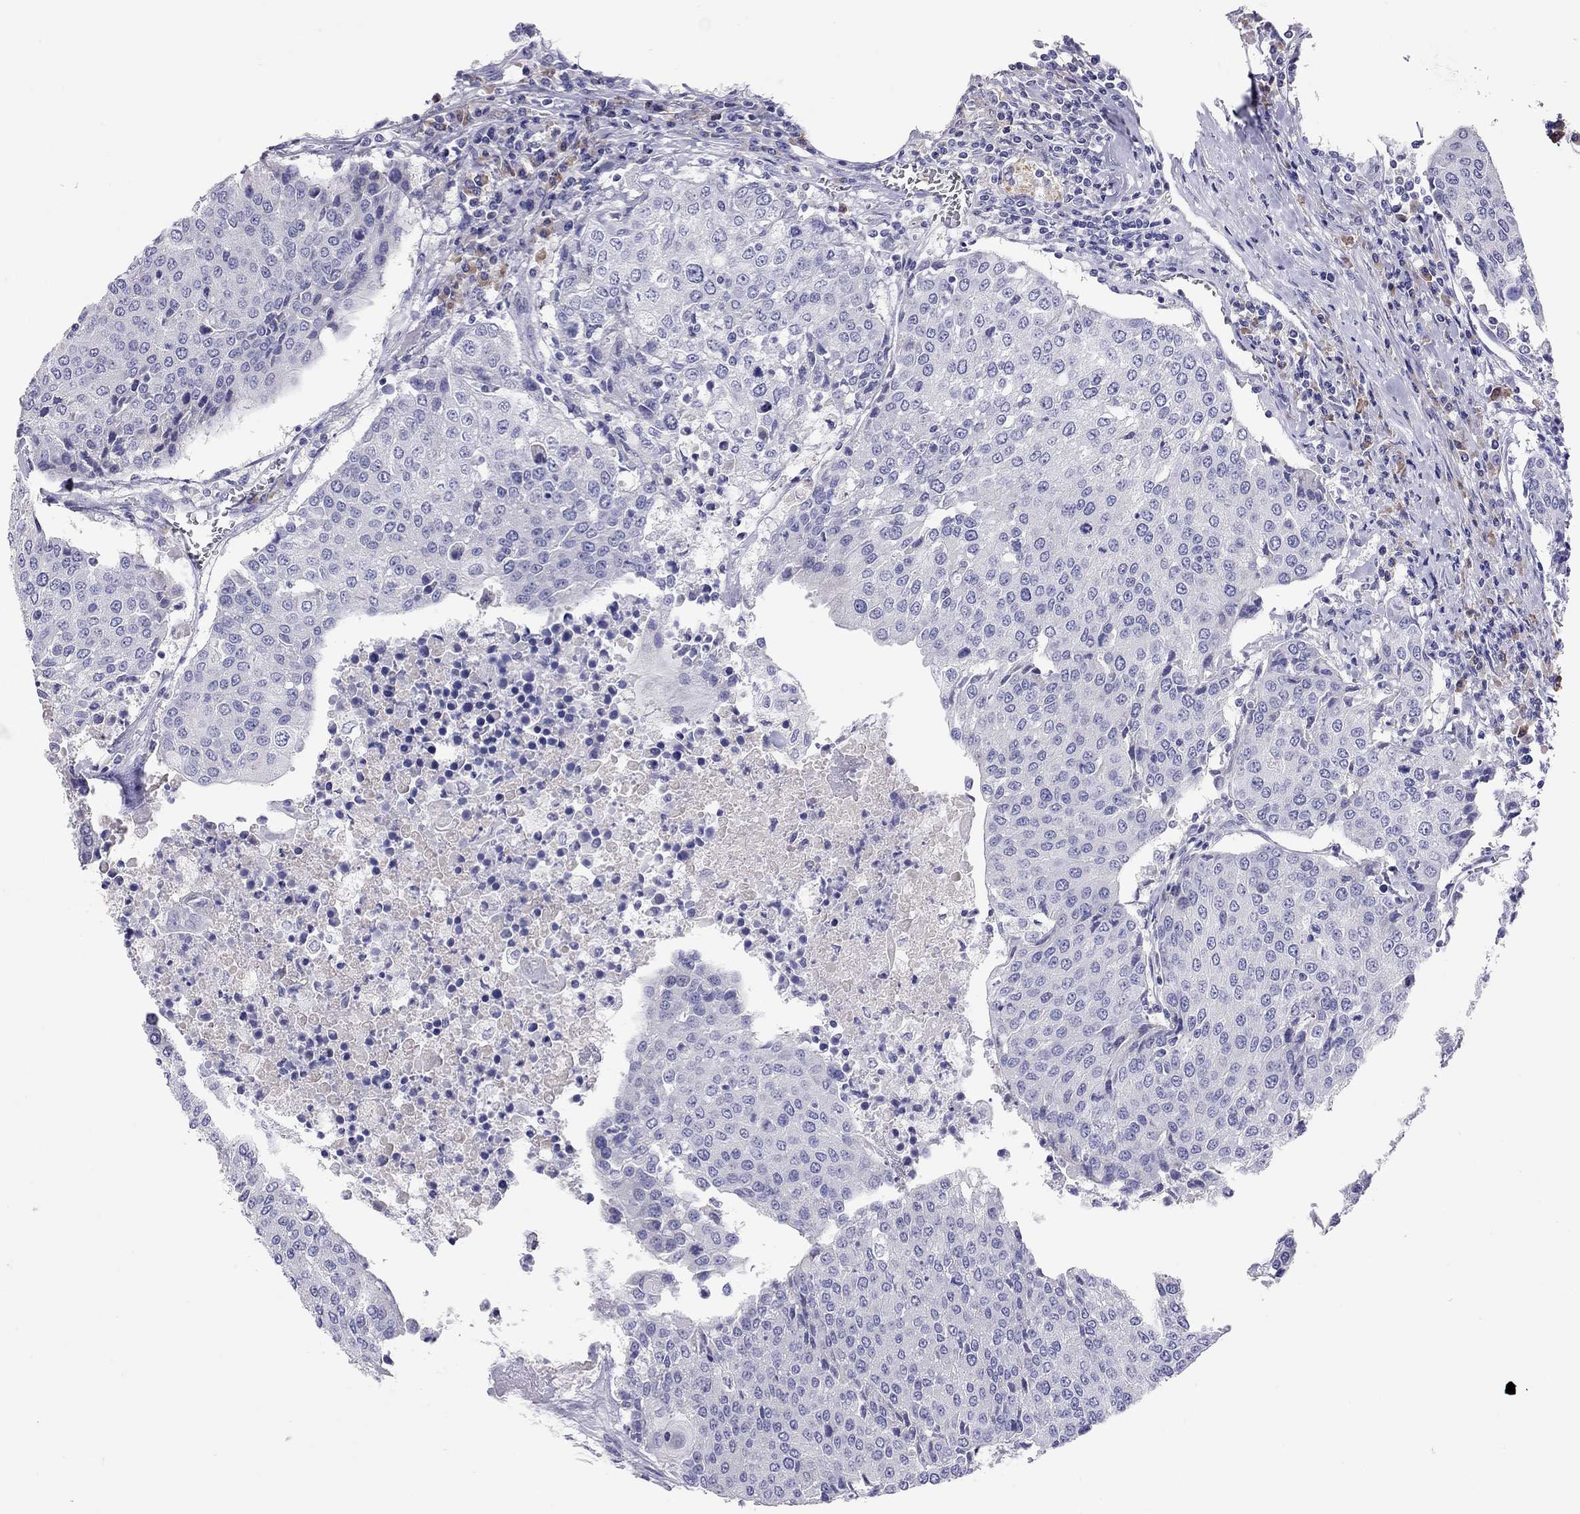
{"staining": {"intensity": "negative", "quantity": "none", "location": "none"}, "tissue": "urothelial cancer", "cell_type": "Tumor cells", "image_type": "cancer", "snomed": [{"axis": "morphology", "description": "Urothelial carcinoma, High grade"}, {"axis": "topography", "description": "Urinary bladder"}], "caption": "The photomicrograph shows no staining of tumor cells in high-grade urothelial carcinoma.", "gene": "CALHM1", "patient": {"sex": "female", "age": 85}}